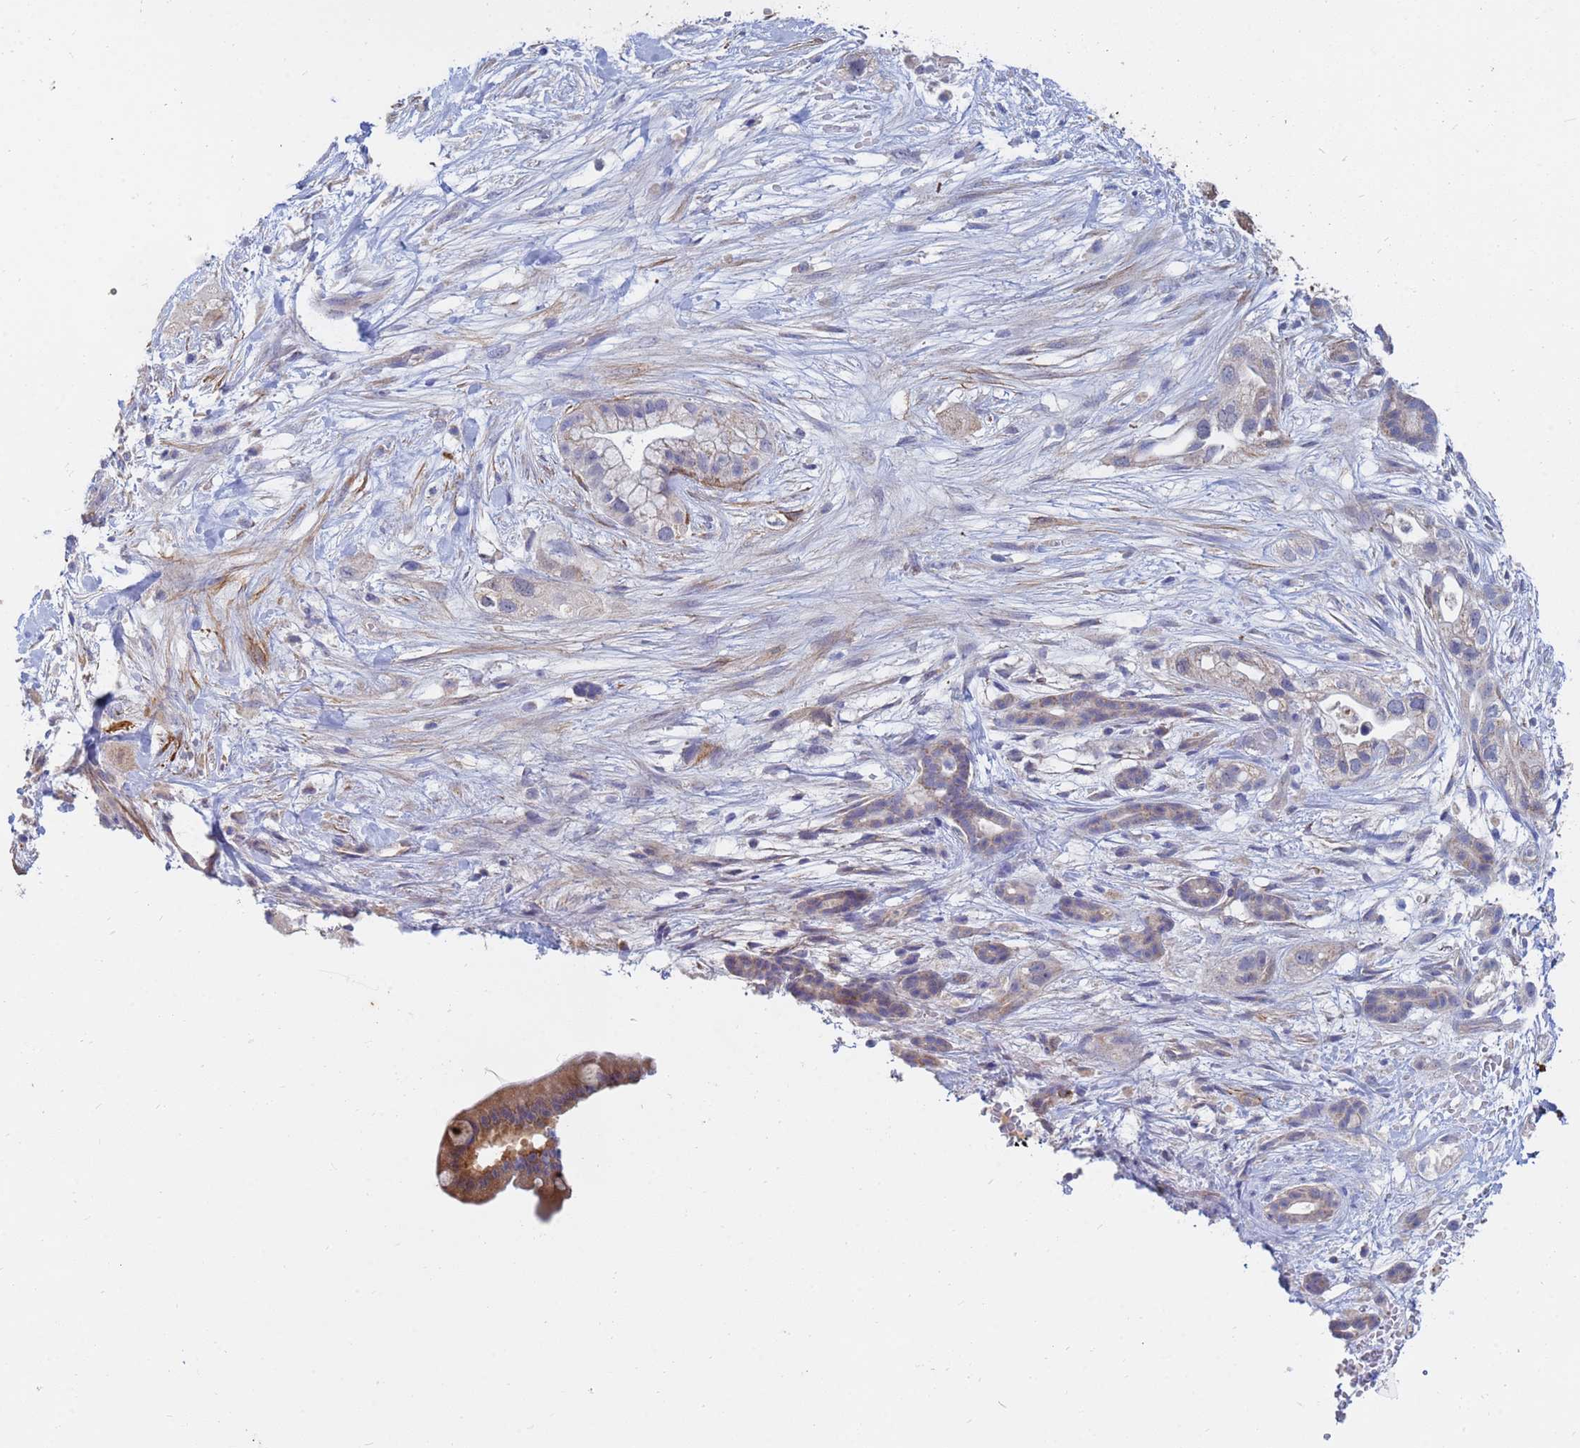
{"staining": {"intensity": "negative", "quantity": "none", "location": "none"}, "tissue": "pancreatic cancer", "cell_type": "Tumor cells", "image_type": "cancer", "snomed": [{"axis": "morphology", "description": "Adenocarcinoma, NOS"}, {"axis": "topography", "description": "Pancreas"}], "caption": "A micrograph of human pancreatic adenocarcinoma is negative for staining in tumor cells.", "gene": "SDR39U1", "patient": {"sex": "male", "age": 44}}